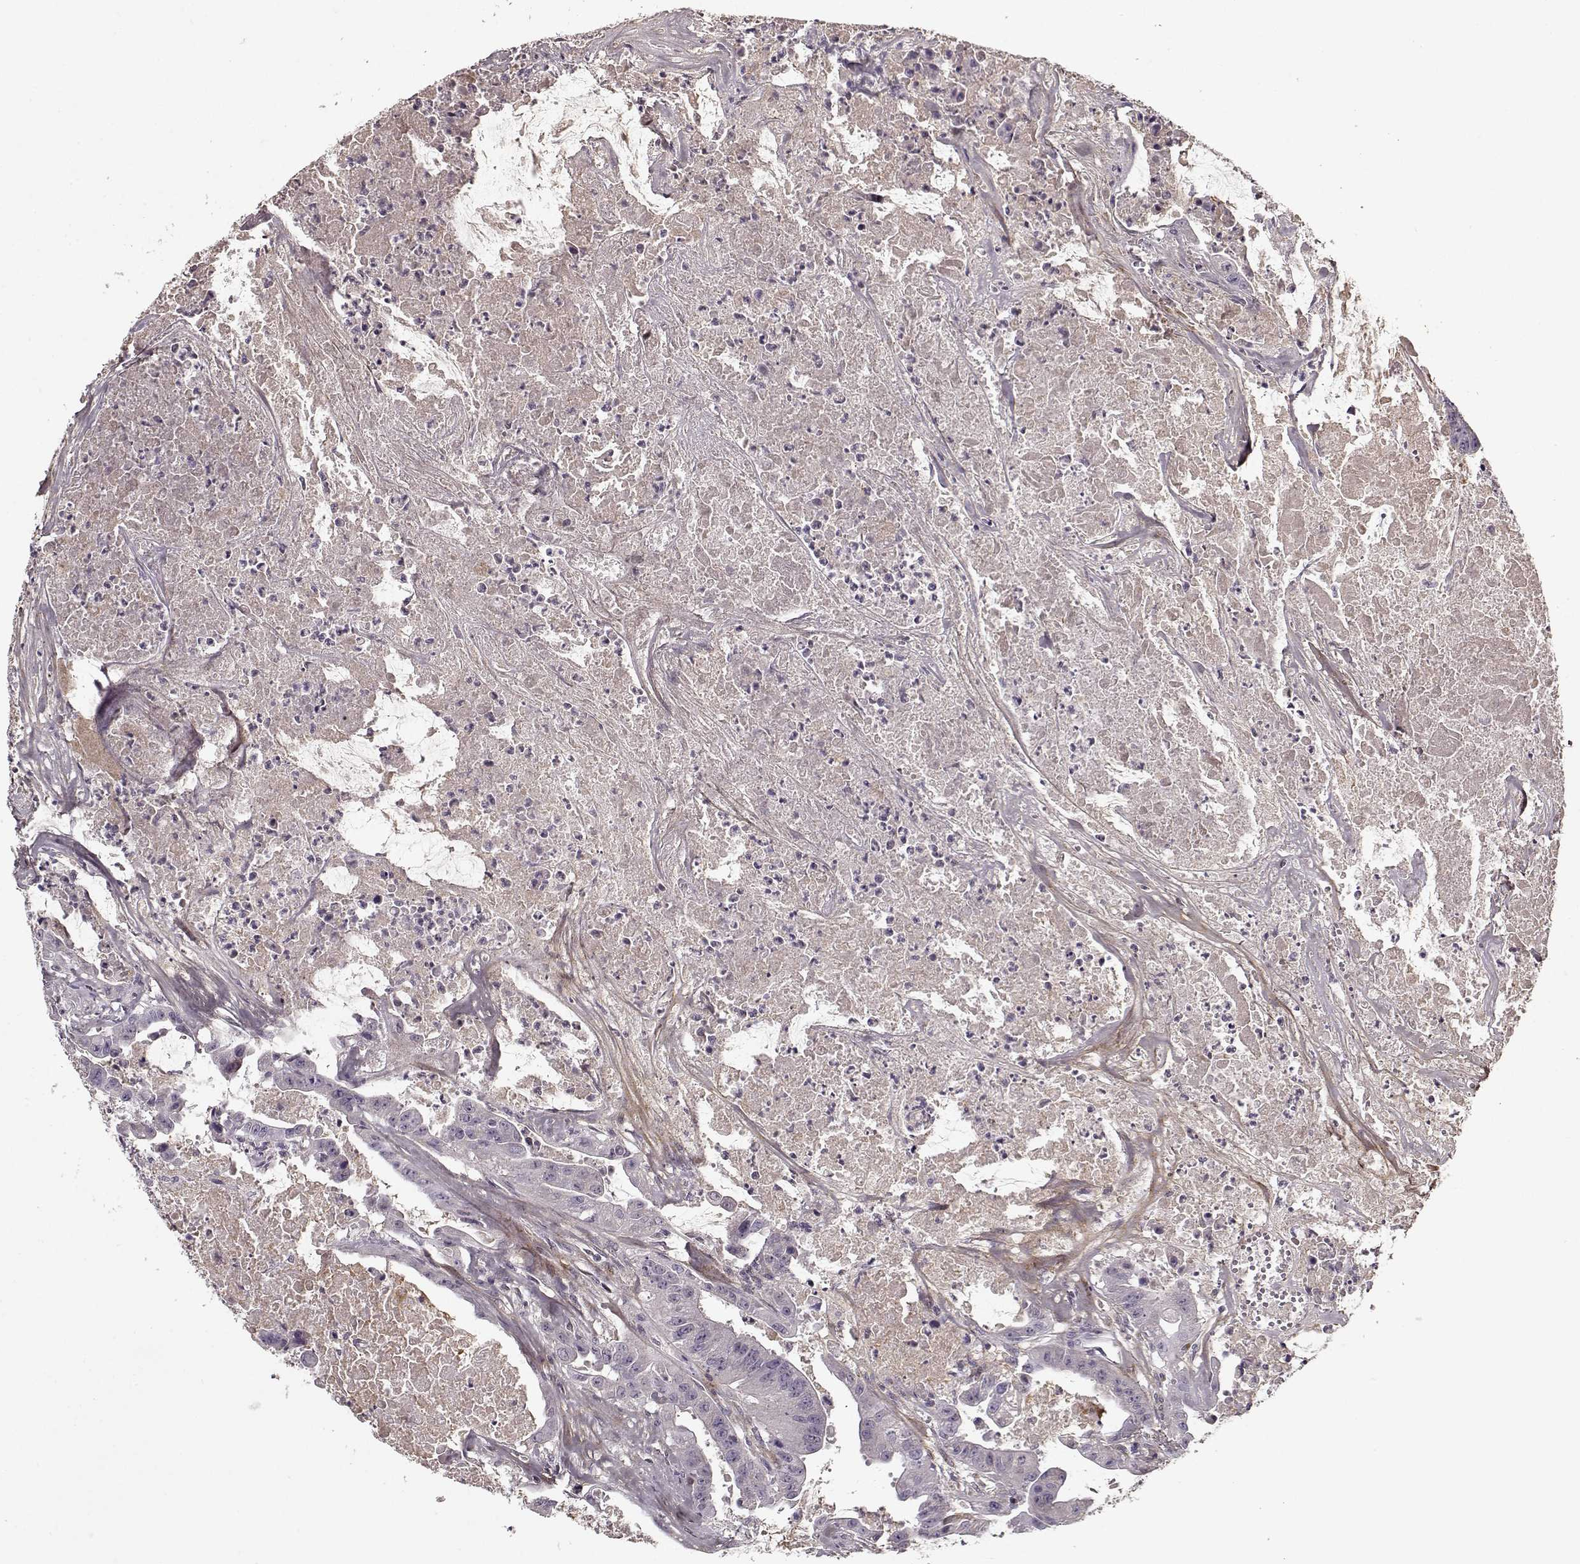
{"staining": {"intensity": "negative", "quantity": "none", "location": "none"}, "tissue": "colorectal cancer", "cell_type": "Tumor cells", "image_type": "cancer", "snomed": [{"axis": "morphology", "description": "Adenocarcinoma, NOS"}, {"axis": "topography", "description": "Colon"}], "caption": "Colorectal cancer was stained to show a protein in brown. There is no significant expression in tumor cells.", "gene": "LUM", "patient": {"sex": "male", "age": 33}}